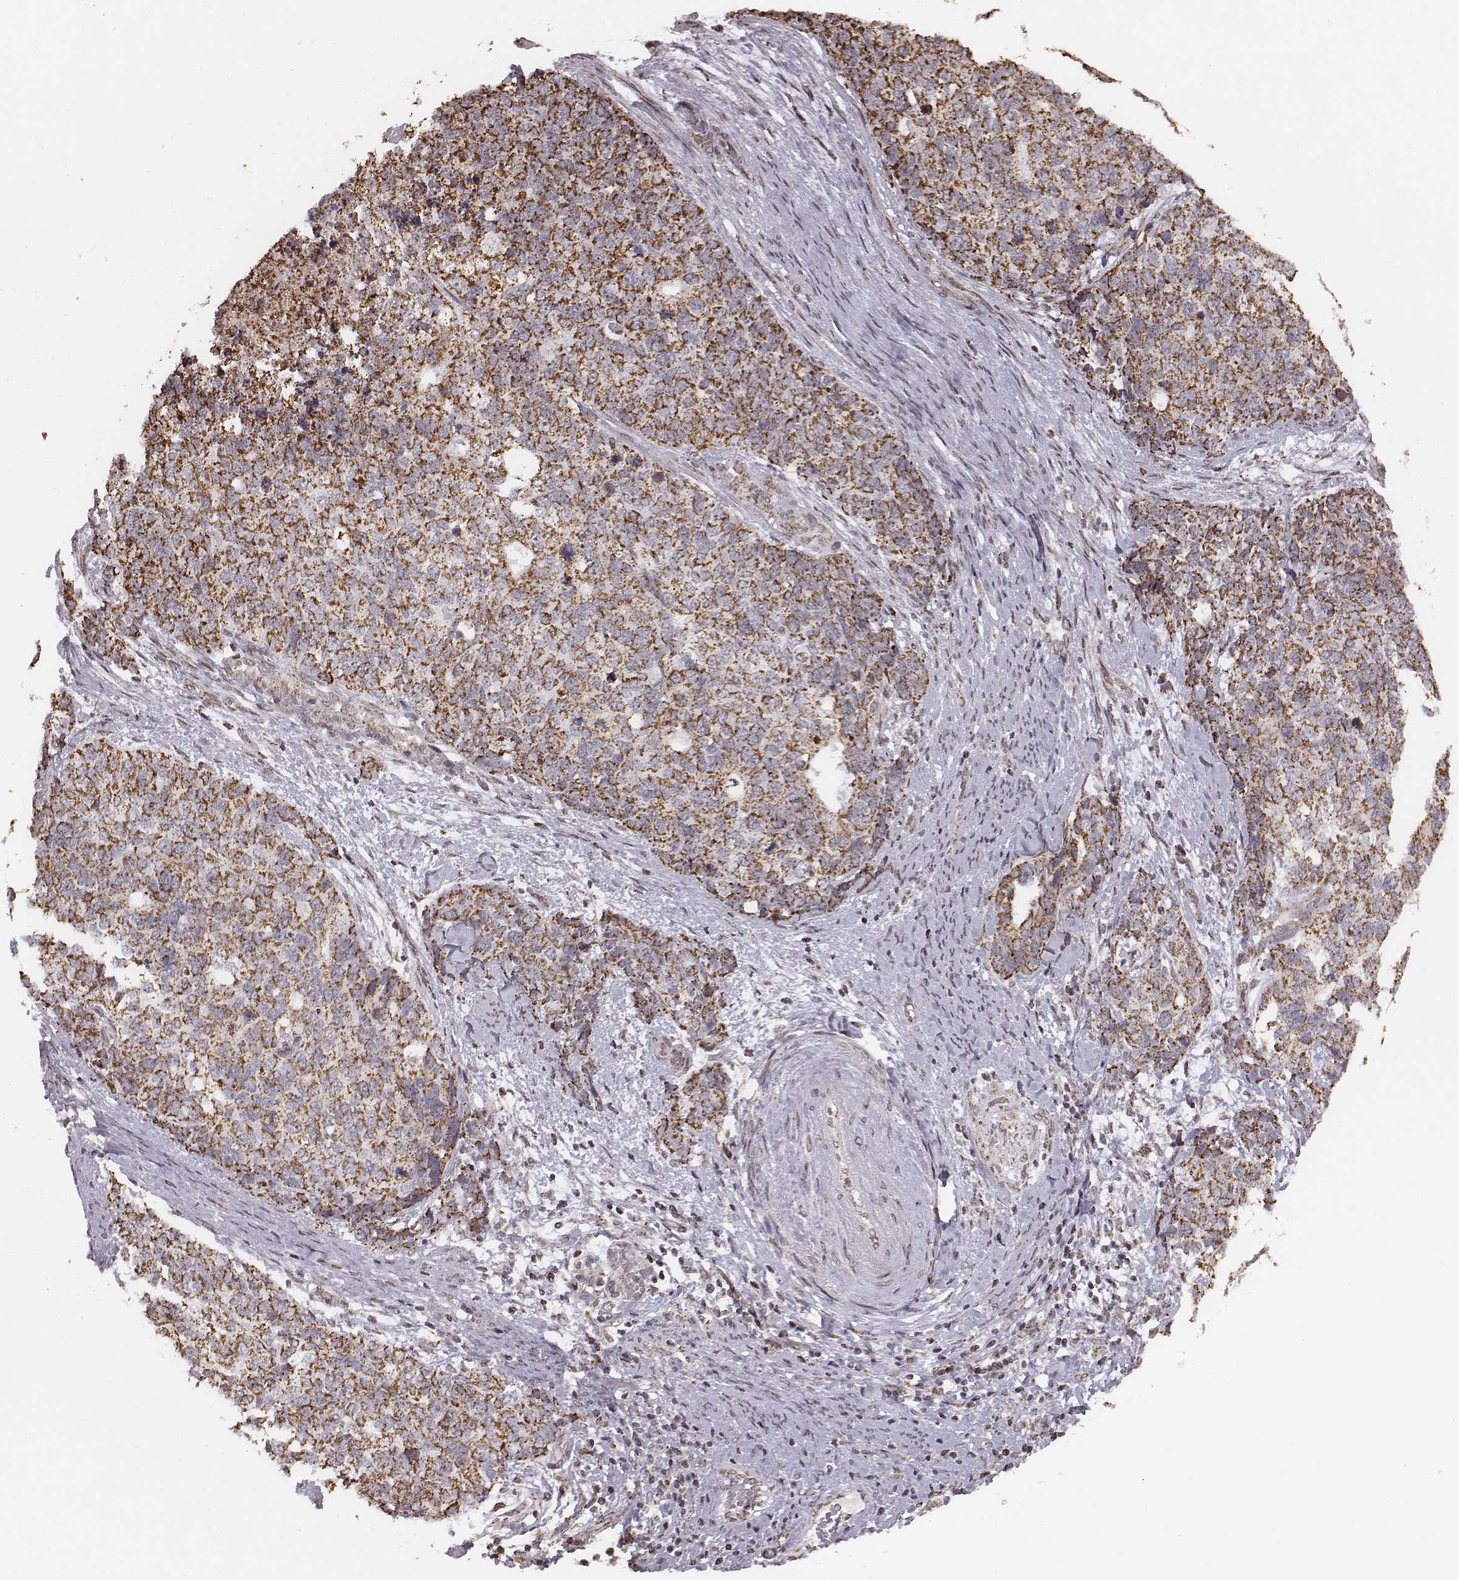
{"staining": {"intensity": "moderate", "quantity": ">75%", "location": "cytoplasmic/membranous"}, "tissue": "cervical cancer", "cell_type": "Tumor cells", "image_type": "cancer", "snomed": [{"axis": "morphology", "description": "Squamous cell carcinoma, NOS"}, {"axis": "topography", "description": "Cervix"}], "caption": "Immunohistochemical staining of human squamous cell carcinoma (cervical) demonstrates moderate cytoplasmic/membranous protein expression in about >75% of tumor cells.", "gene": "ACOT2", "patient": {"sex": "female", "age": 63}}